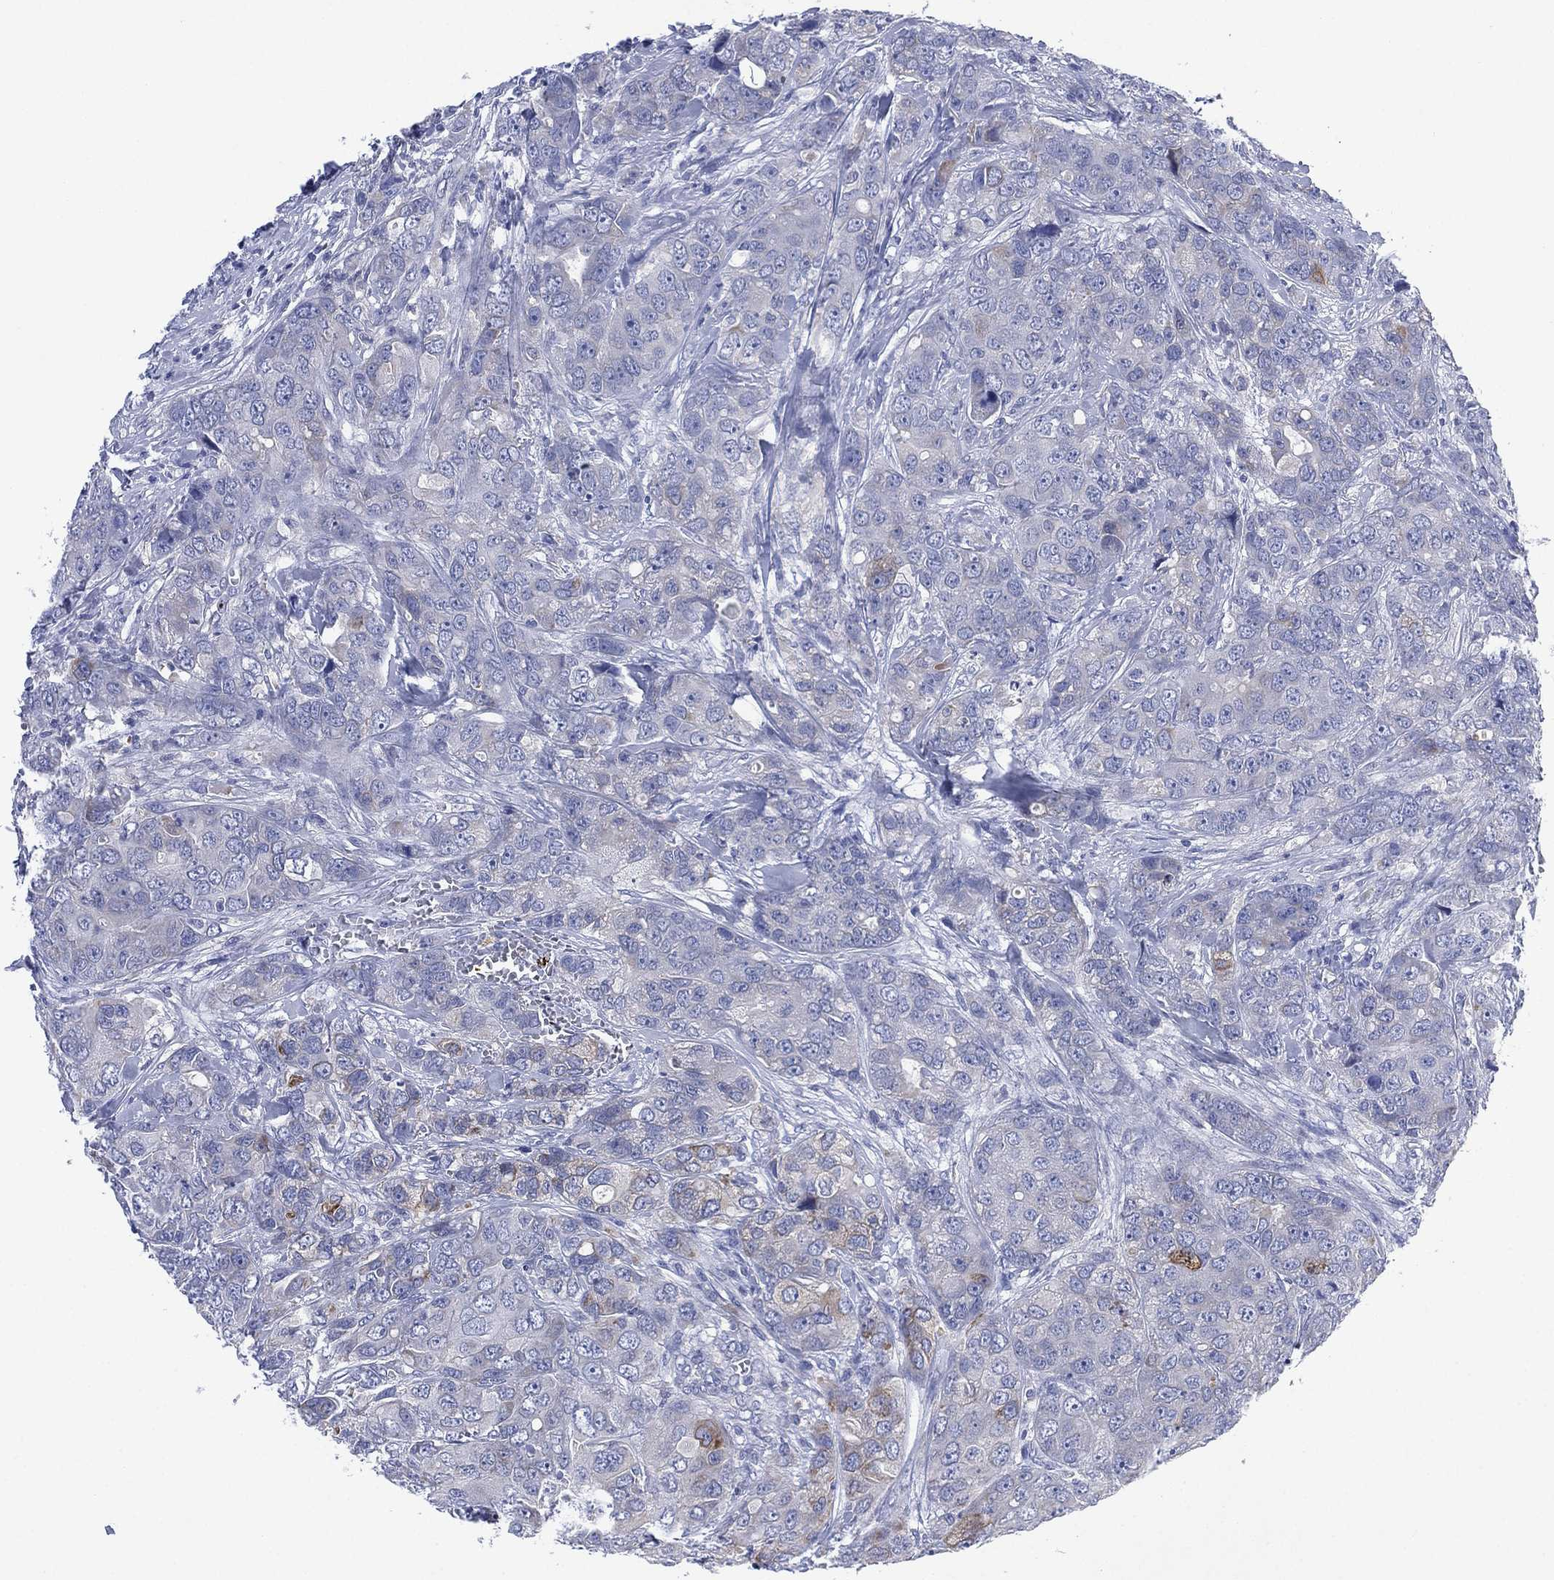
{"staining": {"intensity": "negative", "quantity": "none", "location": "none"}, "tissue": "breast cancer", "cell_type": "Tumor cells", "image_type": "cancer", "snomed": [{"axis": "morphology", "description": "Duct carcinoma"}, {"axis": "topography", "description": "Breast"}], "caption": "Immunohistochemistry image of neoplastic tissue: human breast cancer stained with DAB (3,3'-diaminobenzidine) displays no significant protein staining in tumor cells.", "gene": "CHRNA3", "patient": {"sex": "female", "age": 43}}